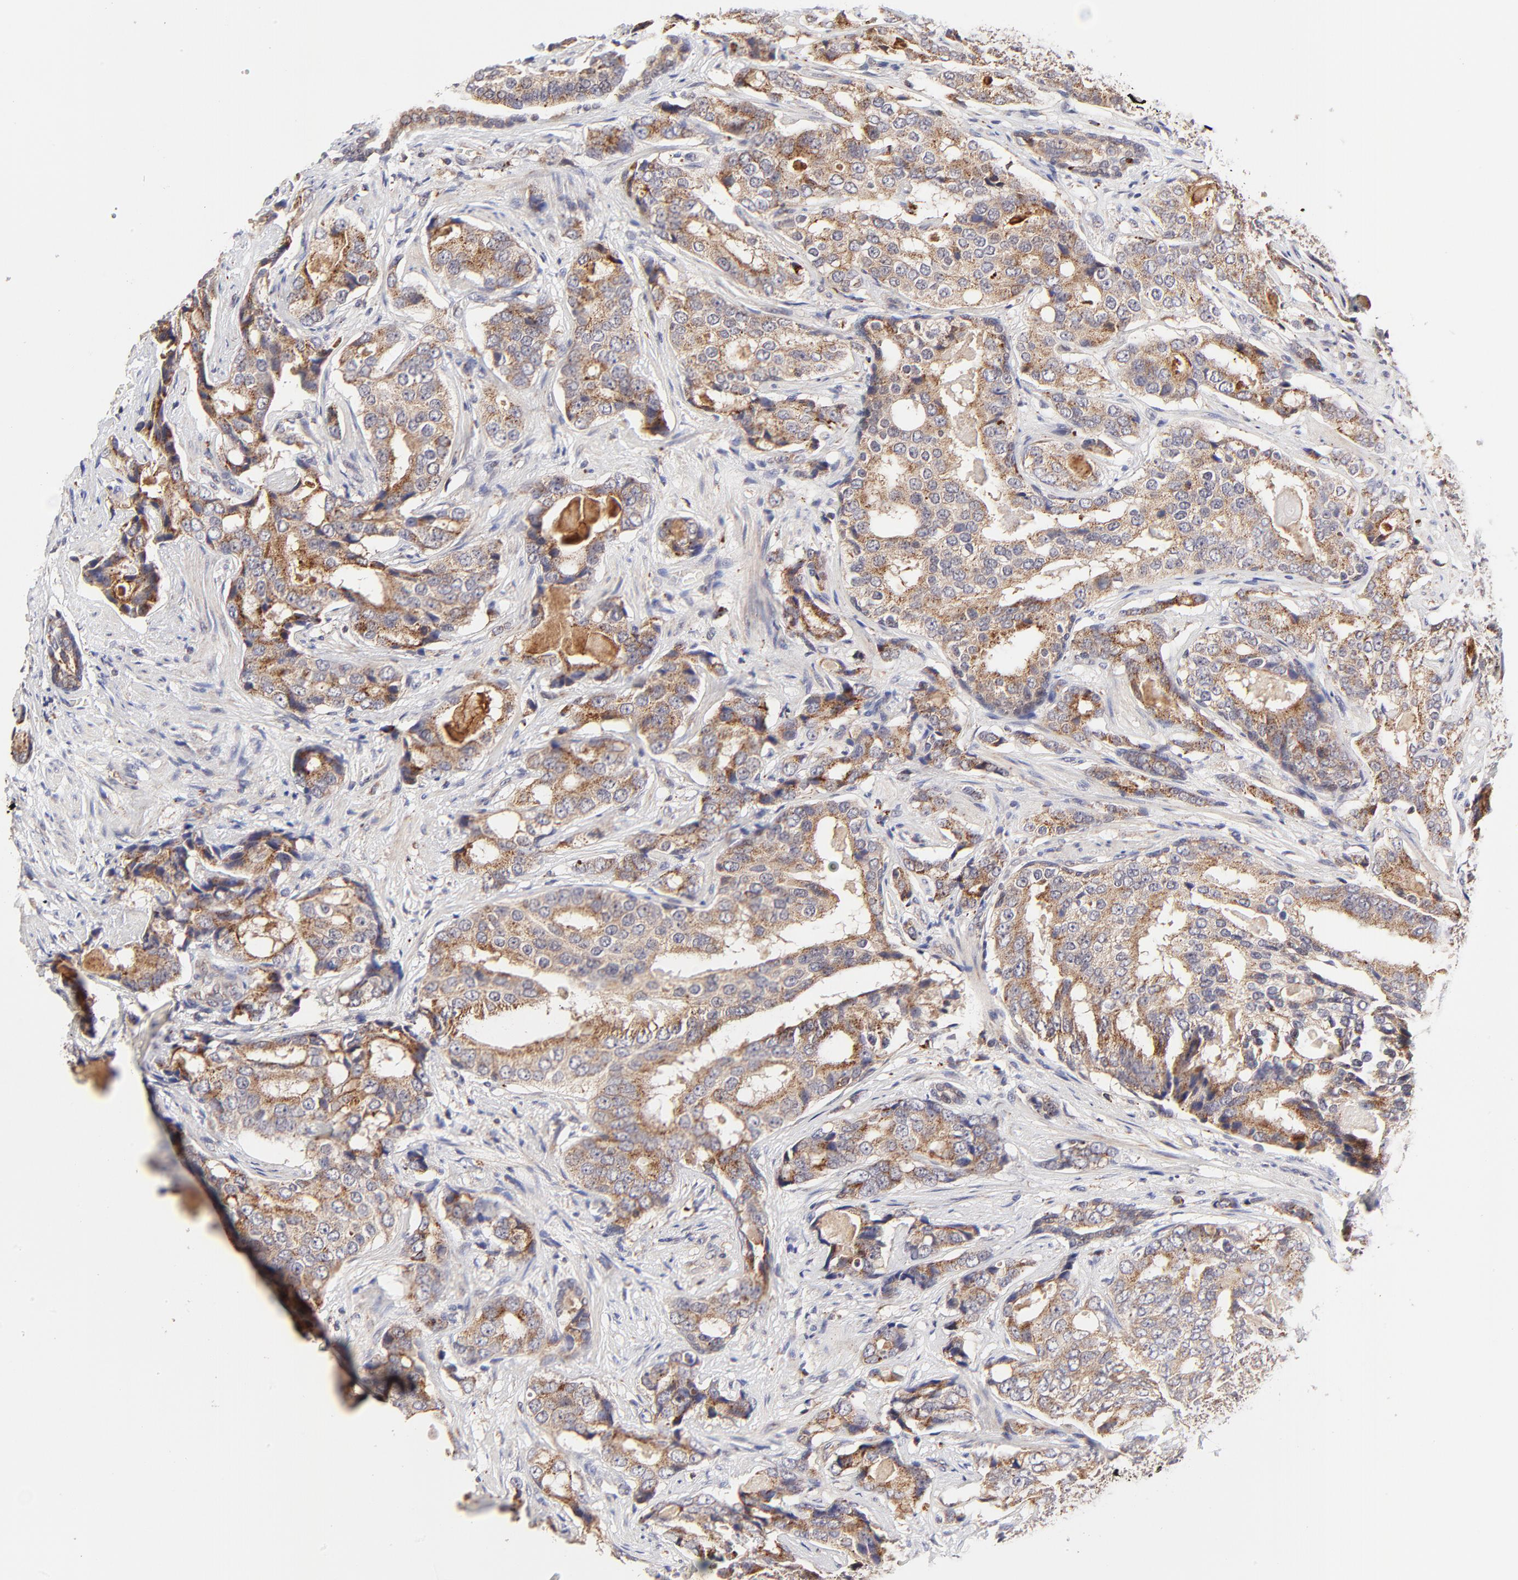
{"staining": {"intensity": "moderate", "quantity": ">75%", "location": "cytoplasmic/membranous"}, "tissue": "prostate cancer", "cell_type": "Tumor cells", "image_type": "cancer", "snomed": [{"axis": "morphology", "description": "Adenocarcinoma, High grade"}, {"axis": "topography", "description": "Prostate"}], "caption": "Prostate cancer was stained to show a protein in brown. There is medium levels of moderate cytoplasmic/membranous staining in approximately >75% of tumor cells. (Stains: DAB (3,3'-diaminobenzidine) in brown, nuclei in blue, Microscopy: brightfield microscopy at high magnification).", "gene": "MAP2K7", "patient": {"sex": "male", "age": 58}}